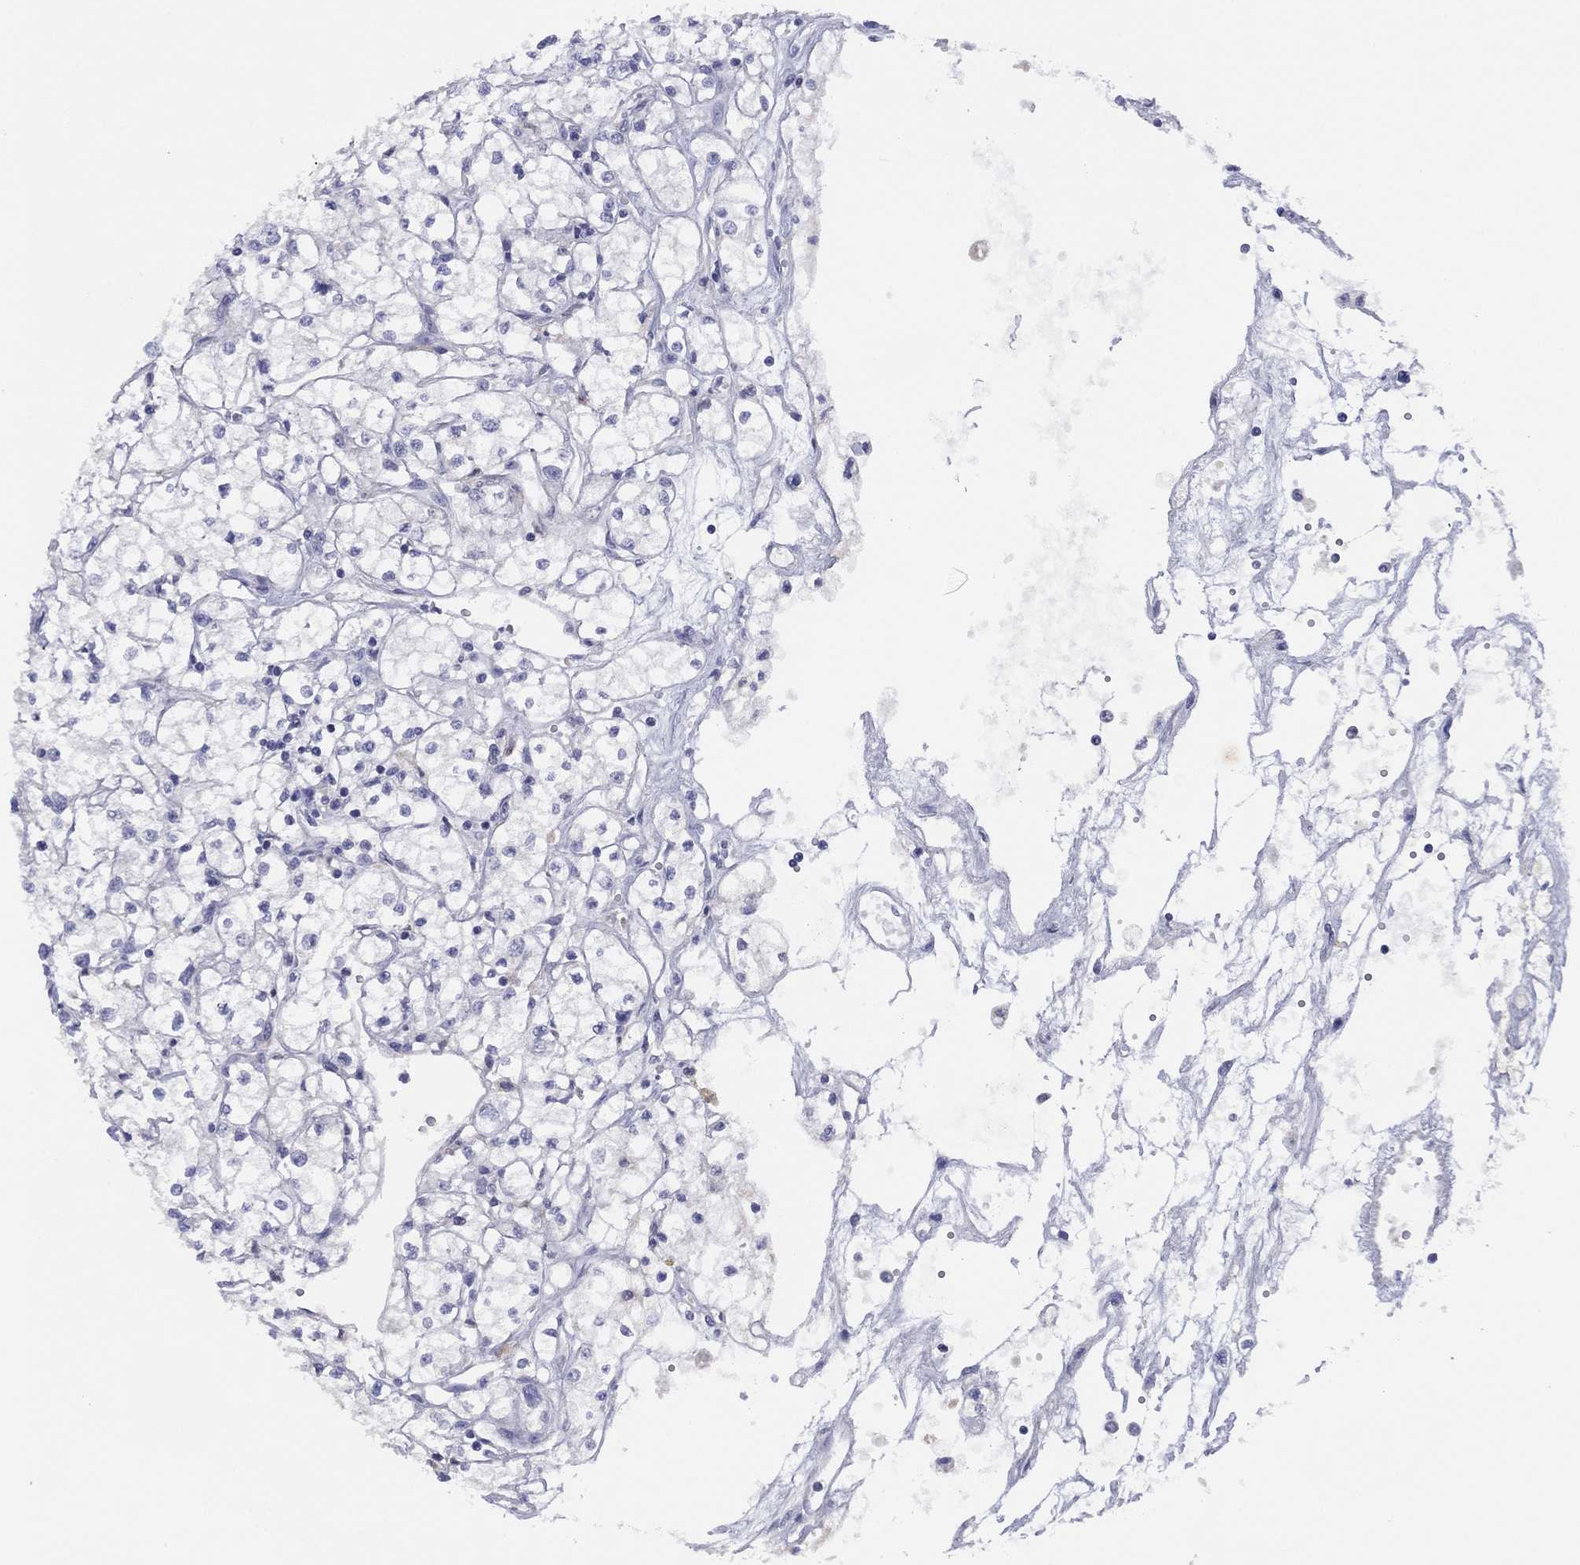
{"staining": {"intensity": "negative", "quantity": "none", "location": "none"}, "tissue": "renal cancer", "cell_type": "Tumor cells", "image_type": "cancer", "snomed": [{"axis": "morphology", "description": "Adenocarcinoma, NOS"}, {"axis": "topography", "description": "Kidney"}], "caption": "An IHC photomicrograph of renal cancer (adenocarcinoma) is shown. There is no staining in tumor cells of renal cancer (adenocarcinoma).", "gene": "CYP2B6", "patient": {"sex": "male", "age": 67}}